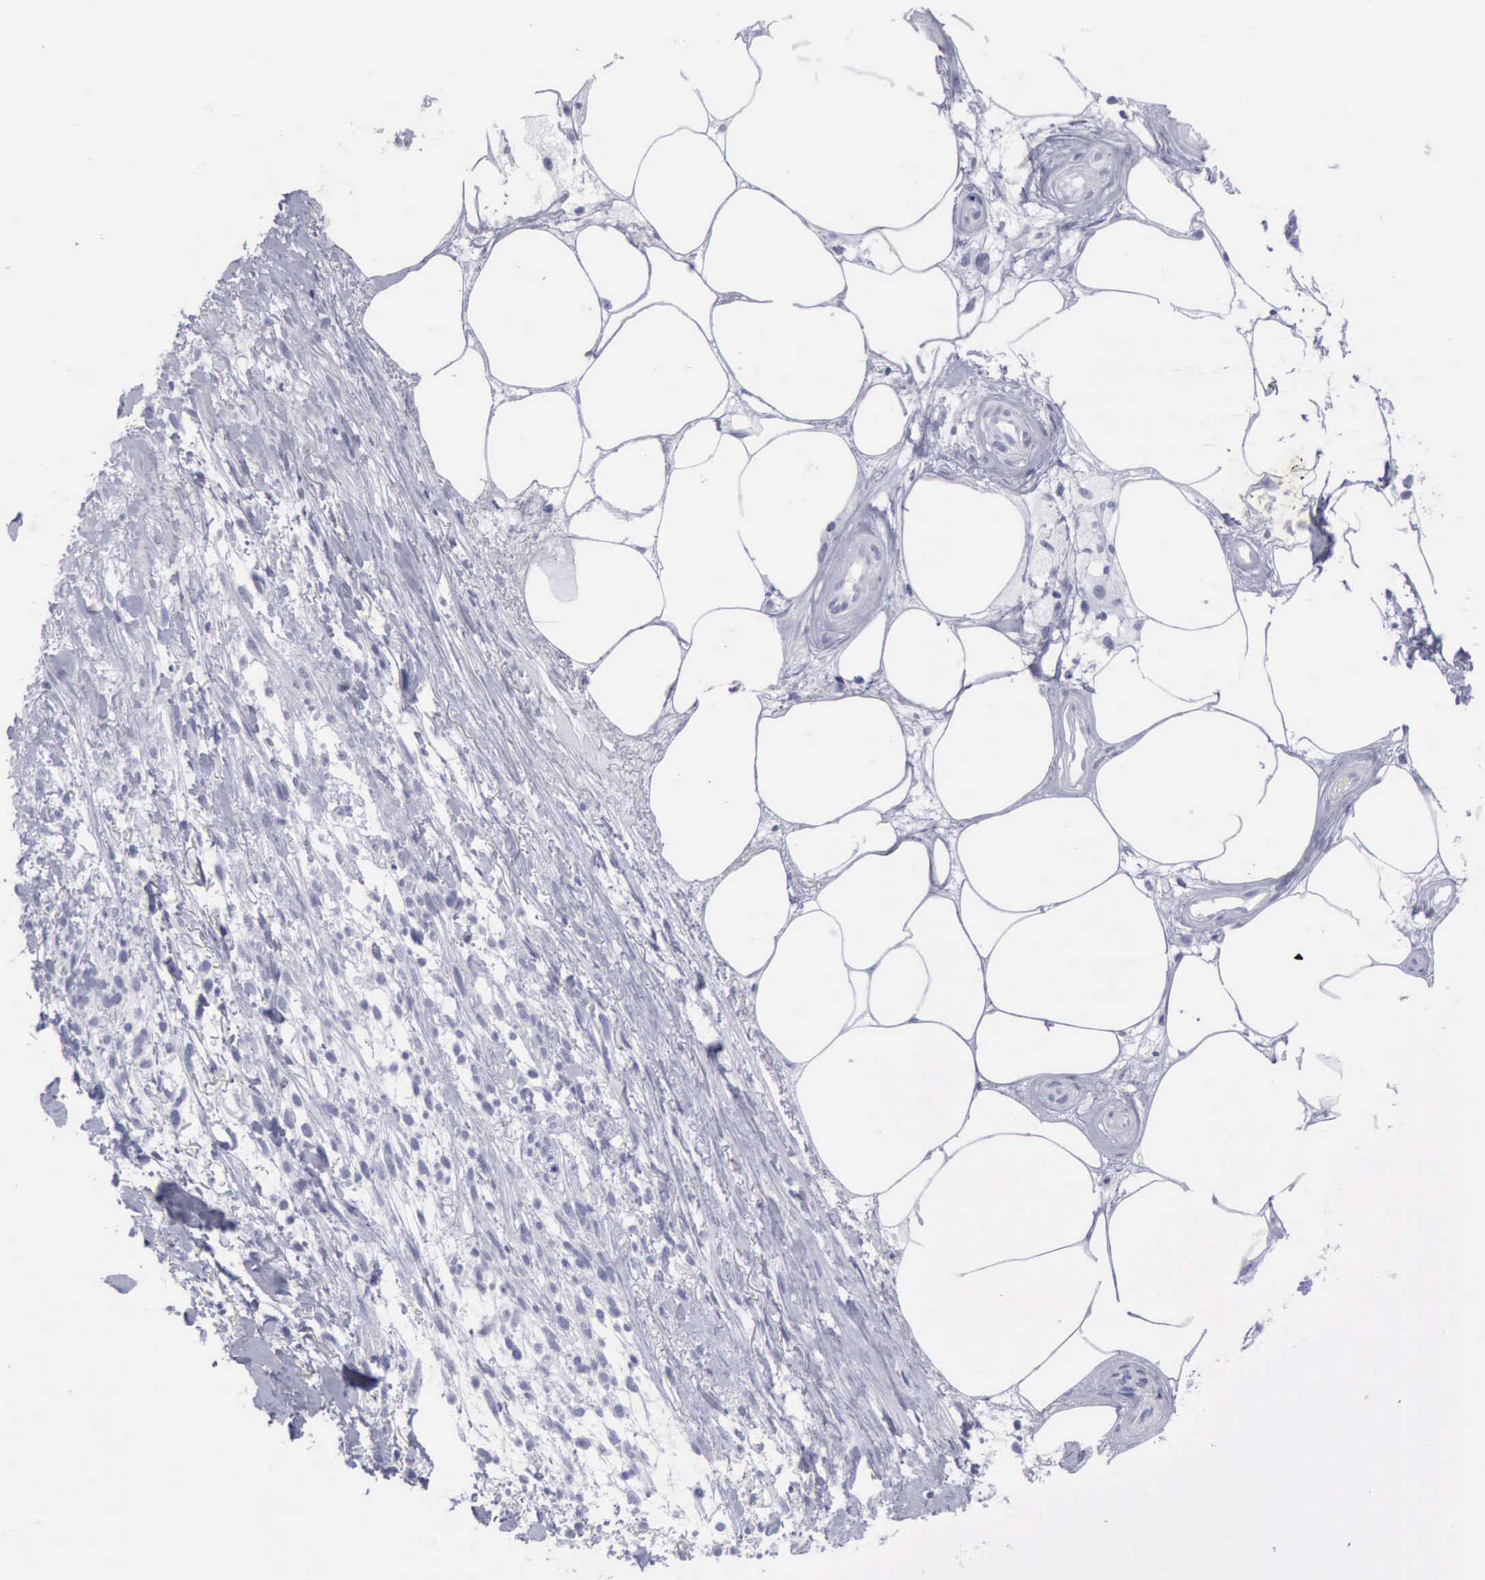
{"staining": {"intensity": "negative", "quantity": "none", "location": "none"}, "tissue": "melanoma", "cell_type": "Tumor cells", "image_type": "cancer", "snomed": [{"axis": "morphology", "description": "Malignant melanoma, NOS"}, {"axis": "topography", "description": "Skin"}], "caption": "Immunohistochemical staining of melanoma exhibits no significant positivity in tumor cells.", "gene": "KRT13", "patient": {"sex": "female", "age": 85}}